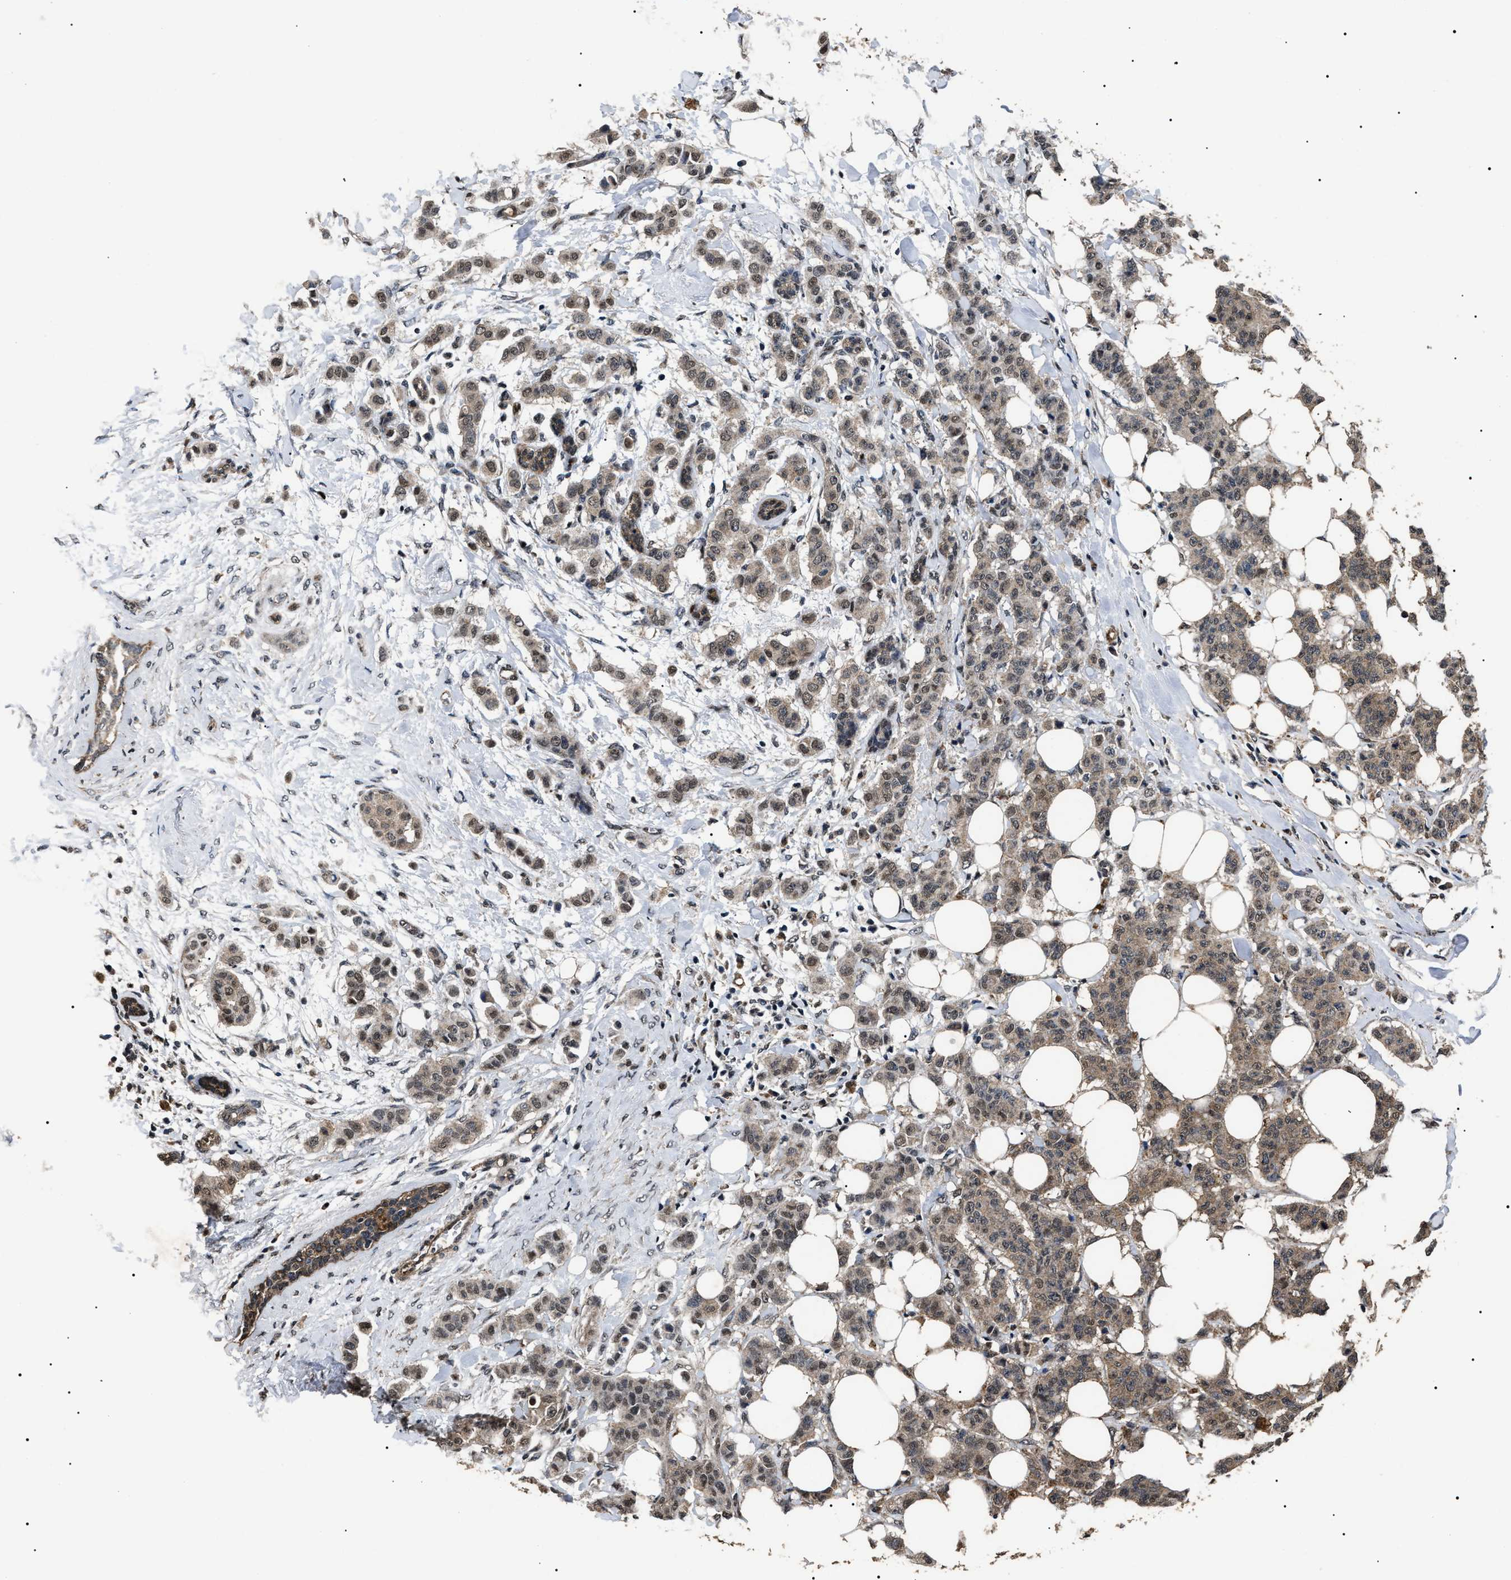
{"staining": {"intensity": "weak", "quantity": ">75%", "location": "cytoplasmic/membranous,nuclear"}, "tissue": "breast cancer", "cell_type": "Tumor cells", "image_type": "cancer", "snomed": [{"axis": "morphology", "description": "Duct carcinoma"}, {"axis": "topography", "description": "Breast"}], "caption": "Human breast cancer stained with a brown dye reveals weak cytoplasmic/membranous and nuclear positive positivity in approximately >75% of tumor cells.", "gene": "ANP32E", "patient": {"sex": "female", "age": 40}}